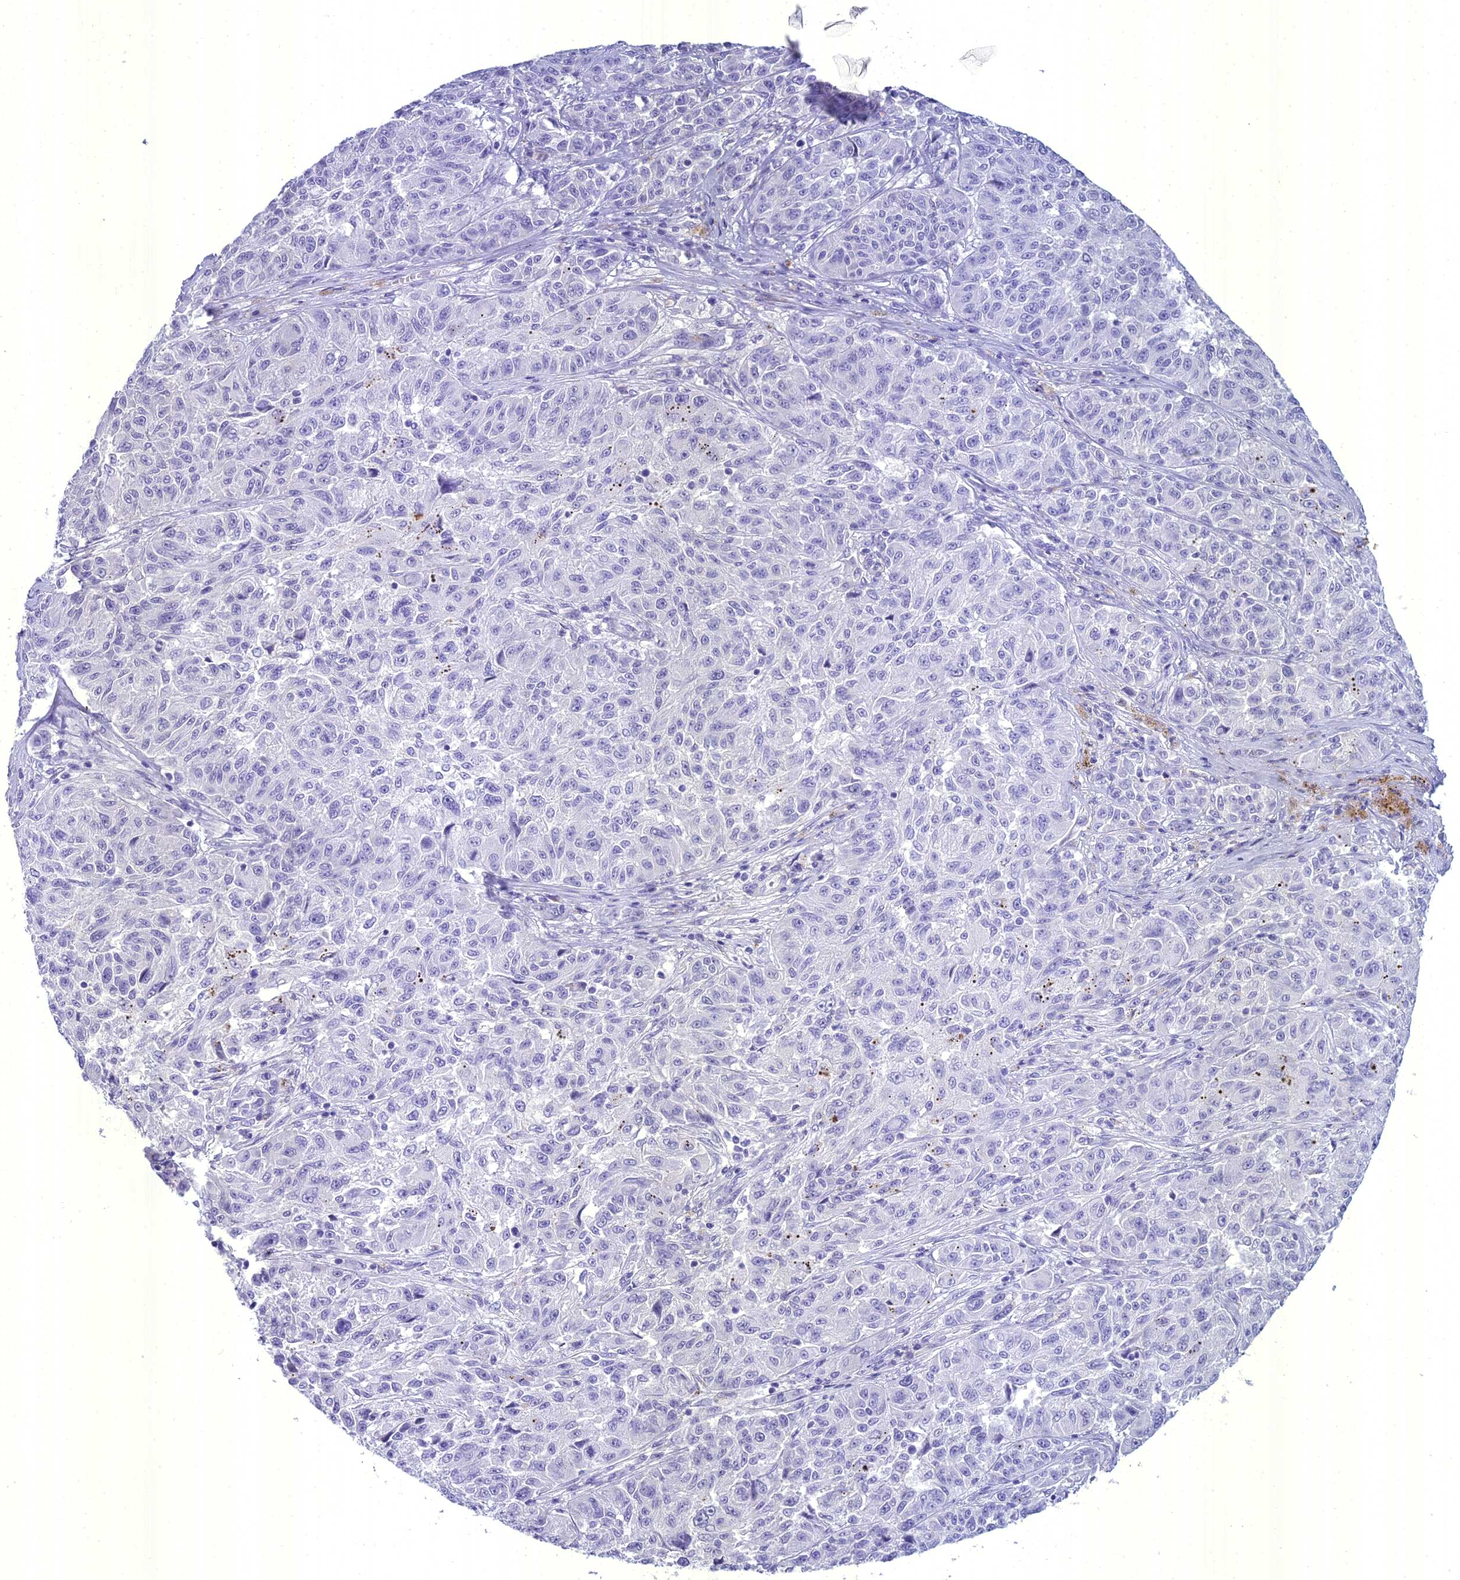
{"staining": {"intensity": "negative", "quantity": "none", "location": "none"}, "tissue": "melanoma", "cell_type": "Tumor cells", "image_type": "cancer", "snomed": [{"axis": "morphology", "description": "Malignant melanoma, NOS"}, {"axis": "topography", "description": "Skin"}], "caption": "There is no significant expression in tumor cells of melanoma.", "gene": "UNC80", "patient": {"sex": "male", "age": 53}}